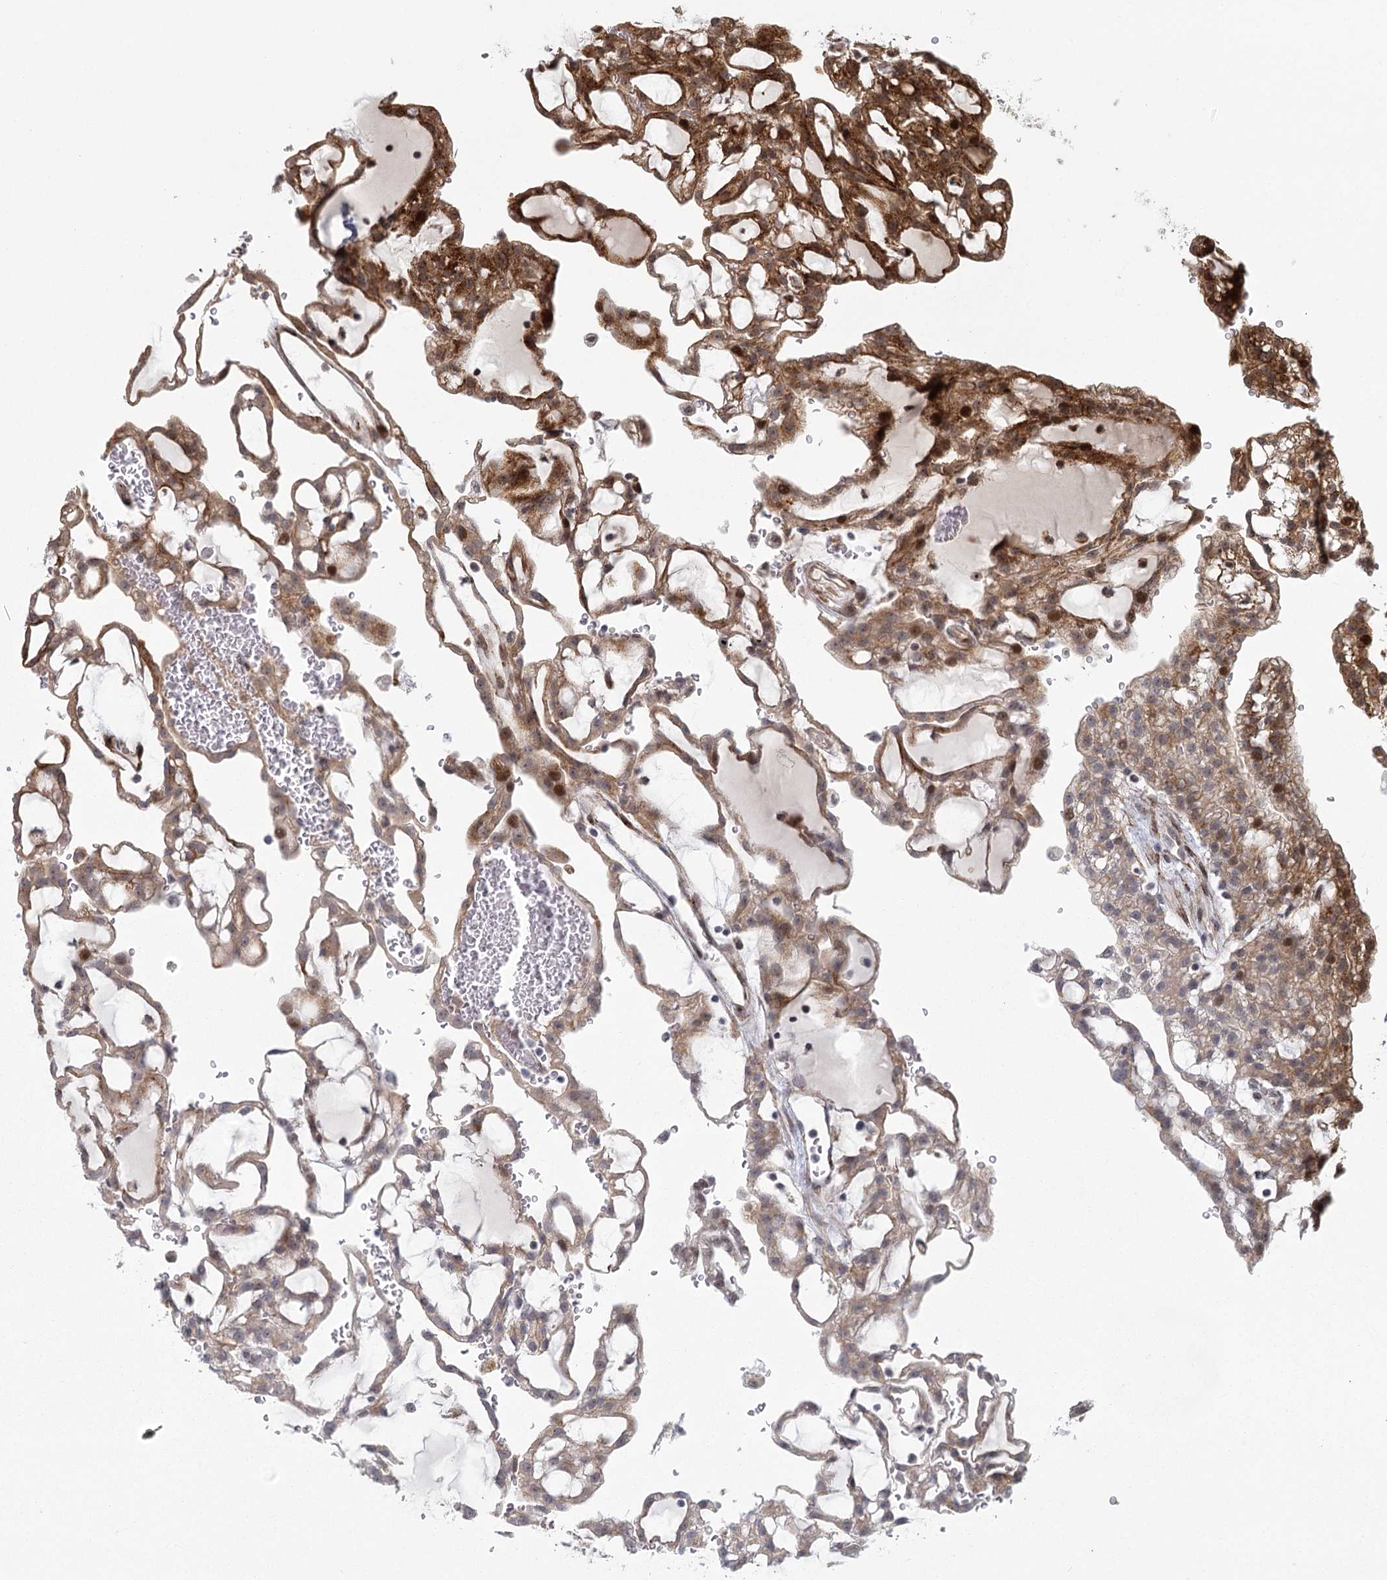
{"staining": {"intensity": "moderate", "quantity": ">75%", "location": "cytoplasmic/membranous,nuclear"}, "tissue": "renal cancer", "cell_type": "Tumor cells", "image_type": "cancer", "snomed": [{"axis": "morphology", "description": "Adenocarcinoma, NOS"}, {"axis": "topography", "description": "Kidney"}], "caption": "A histopathology image showing moderate cytoplasmic/membranous and nuclear staining in about >75% of tumor cells in renal cancer, as visualized by brown immunohistochemical staining.", "gene": "PARM1", "patient": {"sex": "male", "age": 63}}